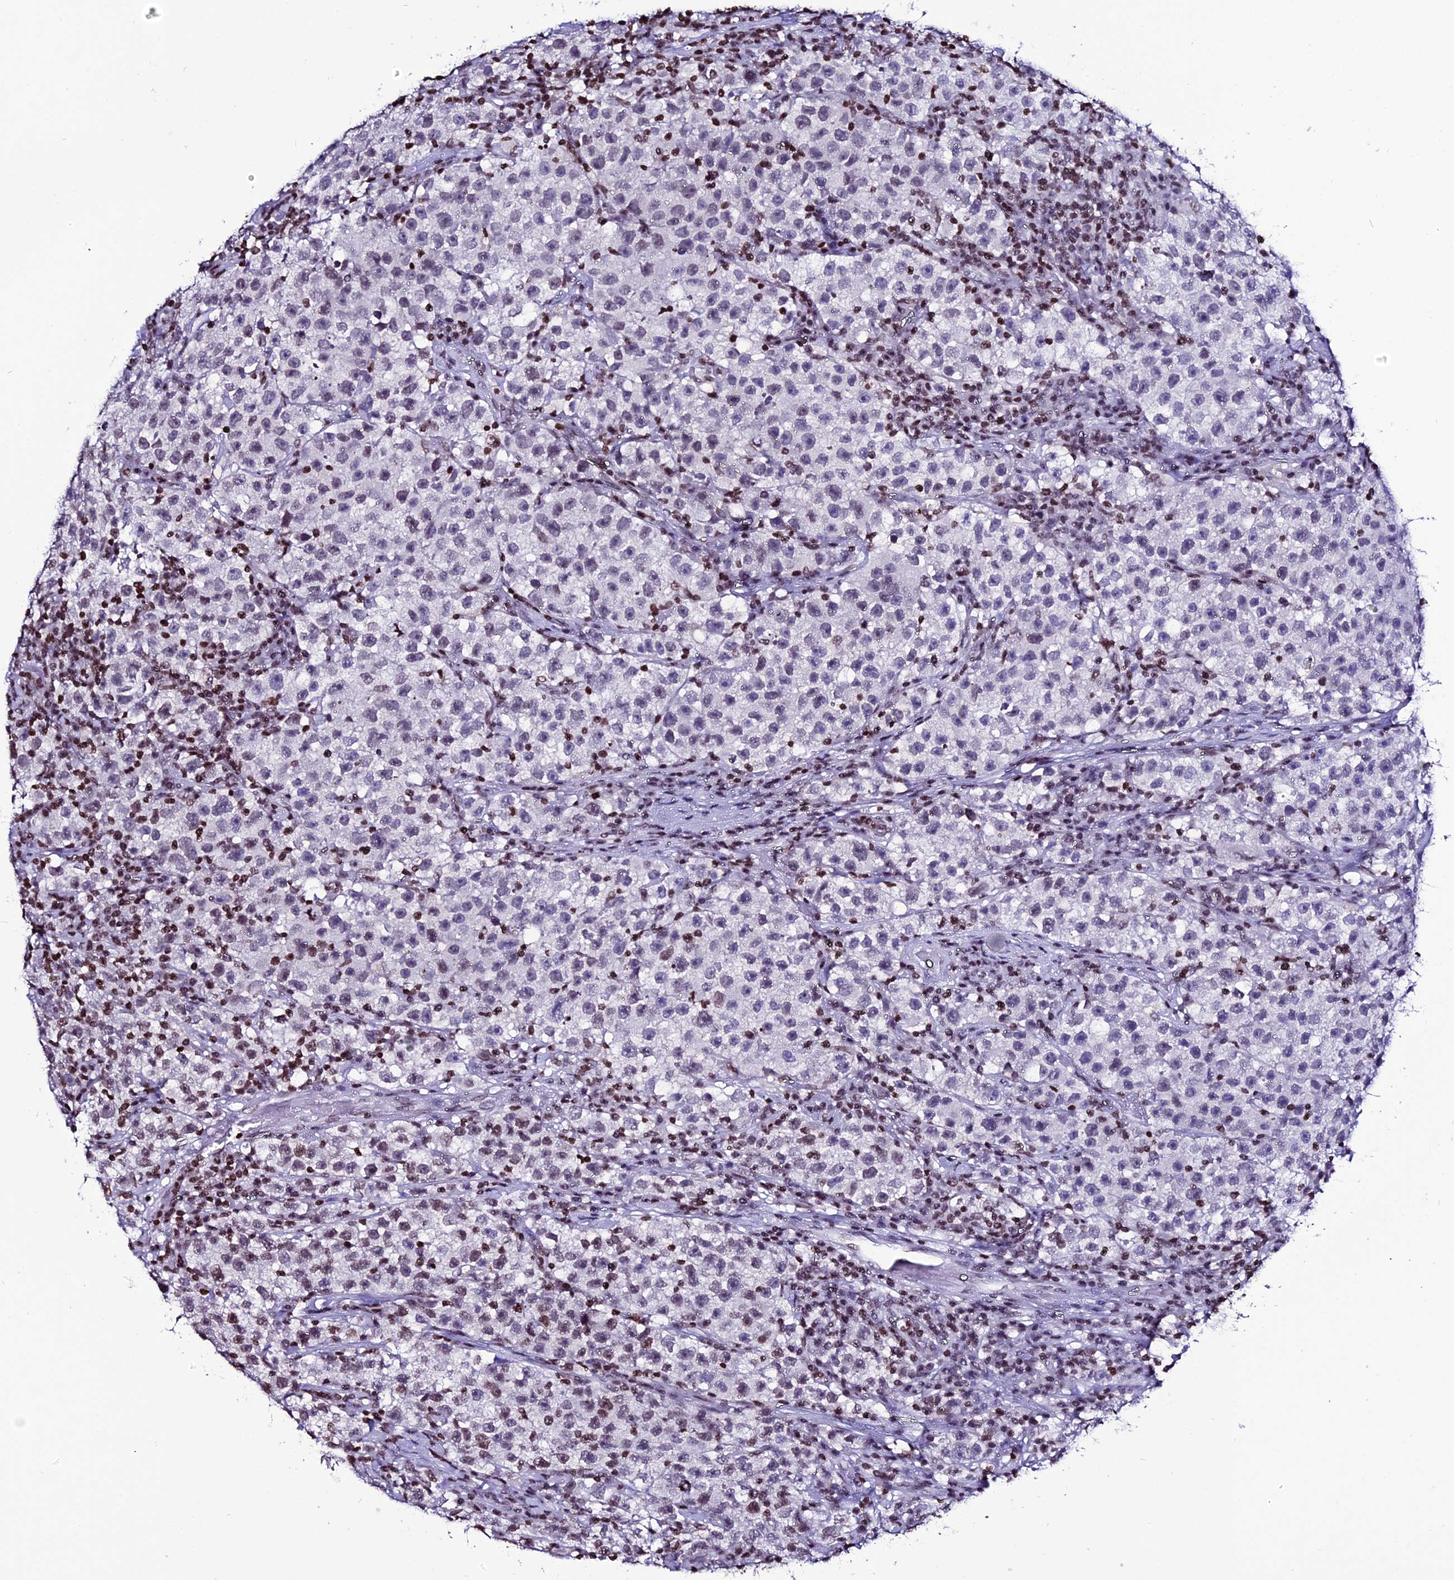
{"staining": {"intensity": "weak", "quantity": "<25%", "location": "nuclear"}, "tissue": "testis cancer", "cell_type": "Tumor cells", "image_type": "cancer", "snomed": [{"axis": "morphology", "description": "Seminoma, NOS"}, {"axis": "topography", "description": "Testis"}], "caption": "Tumor cells show no significant protein expression in testis cancer.", "gene": "MACROH2A2", "patient": {"sex": "male", "age": 22}}